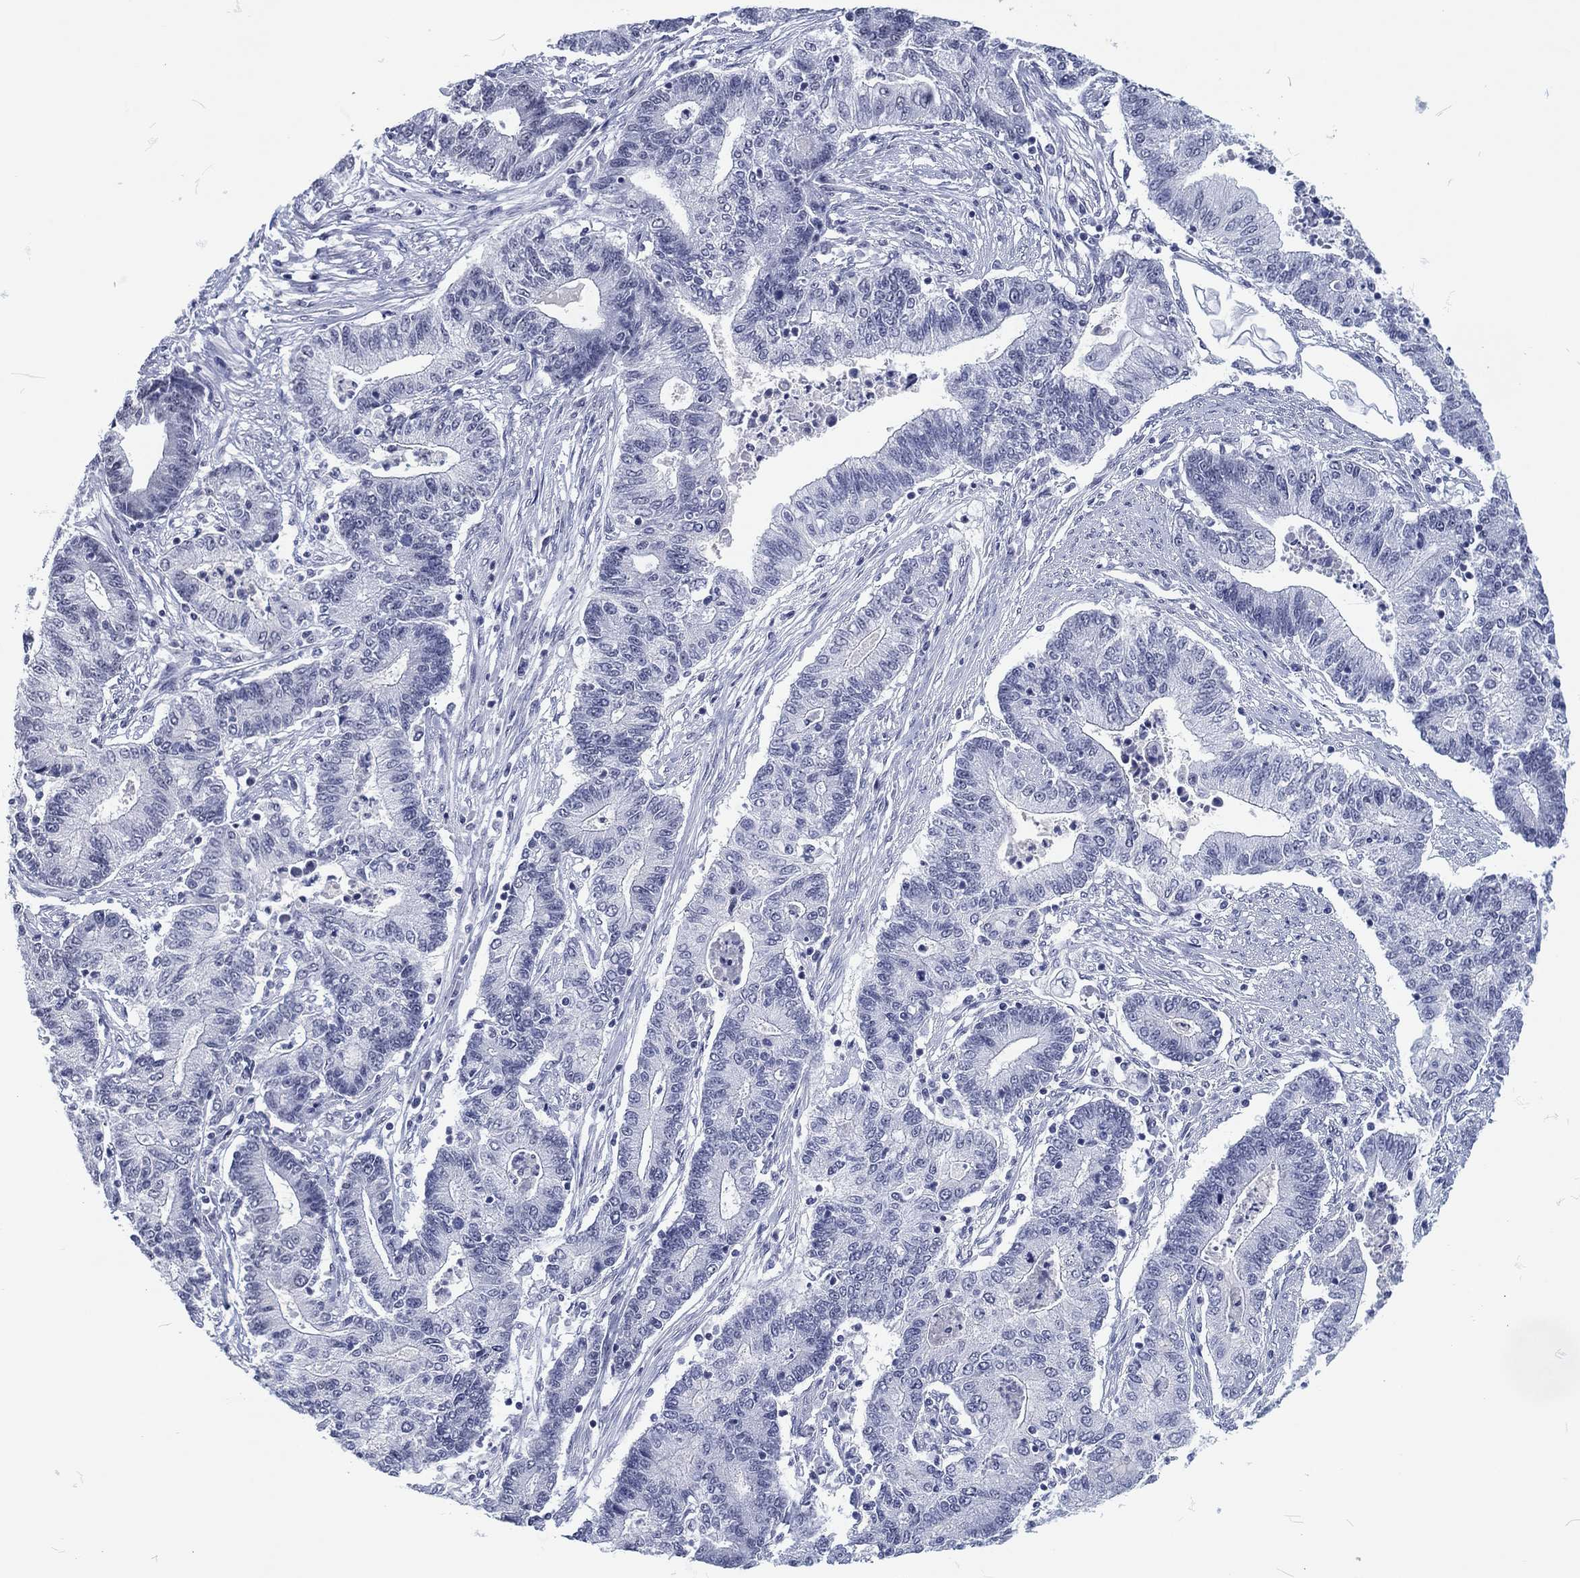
{"staining": {"intensity": "negative", "quantity": "none", "location": "none"}, "tissue": "endometrial cancer", "cell_type": "Tumor cells", "image_type": "cancer", "snomed": [{"axis": "morphology", "description": "Adenocarcinoma, NOS"}, {"axis": "topography", "description": "Uterus"}, {"axis": "topography", "description": "Endometrium"}], "caption": "IHC image of neoplastic tissue: human endometrial cancer (adenocarcinoma) stained with DAB (3,3'-diaminobenzidine) shows no significant protein expression in tumor cells.", "gene": "MAPK8IP1", "patient": {"sex": "female", "age": 54}}